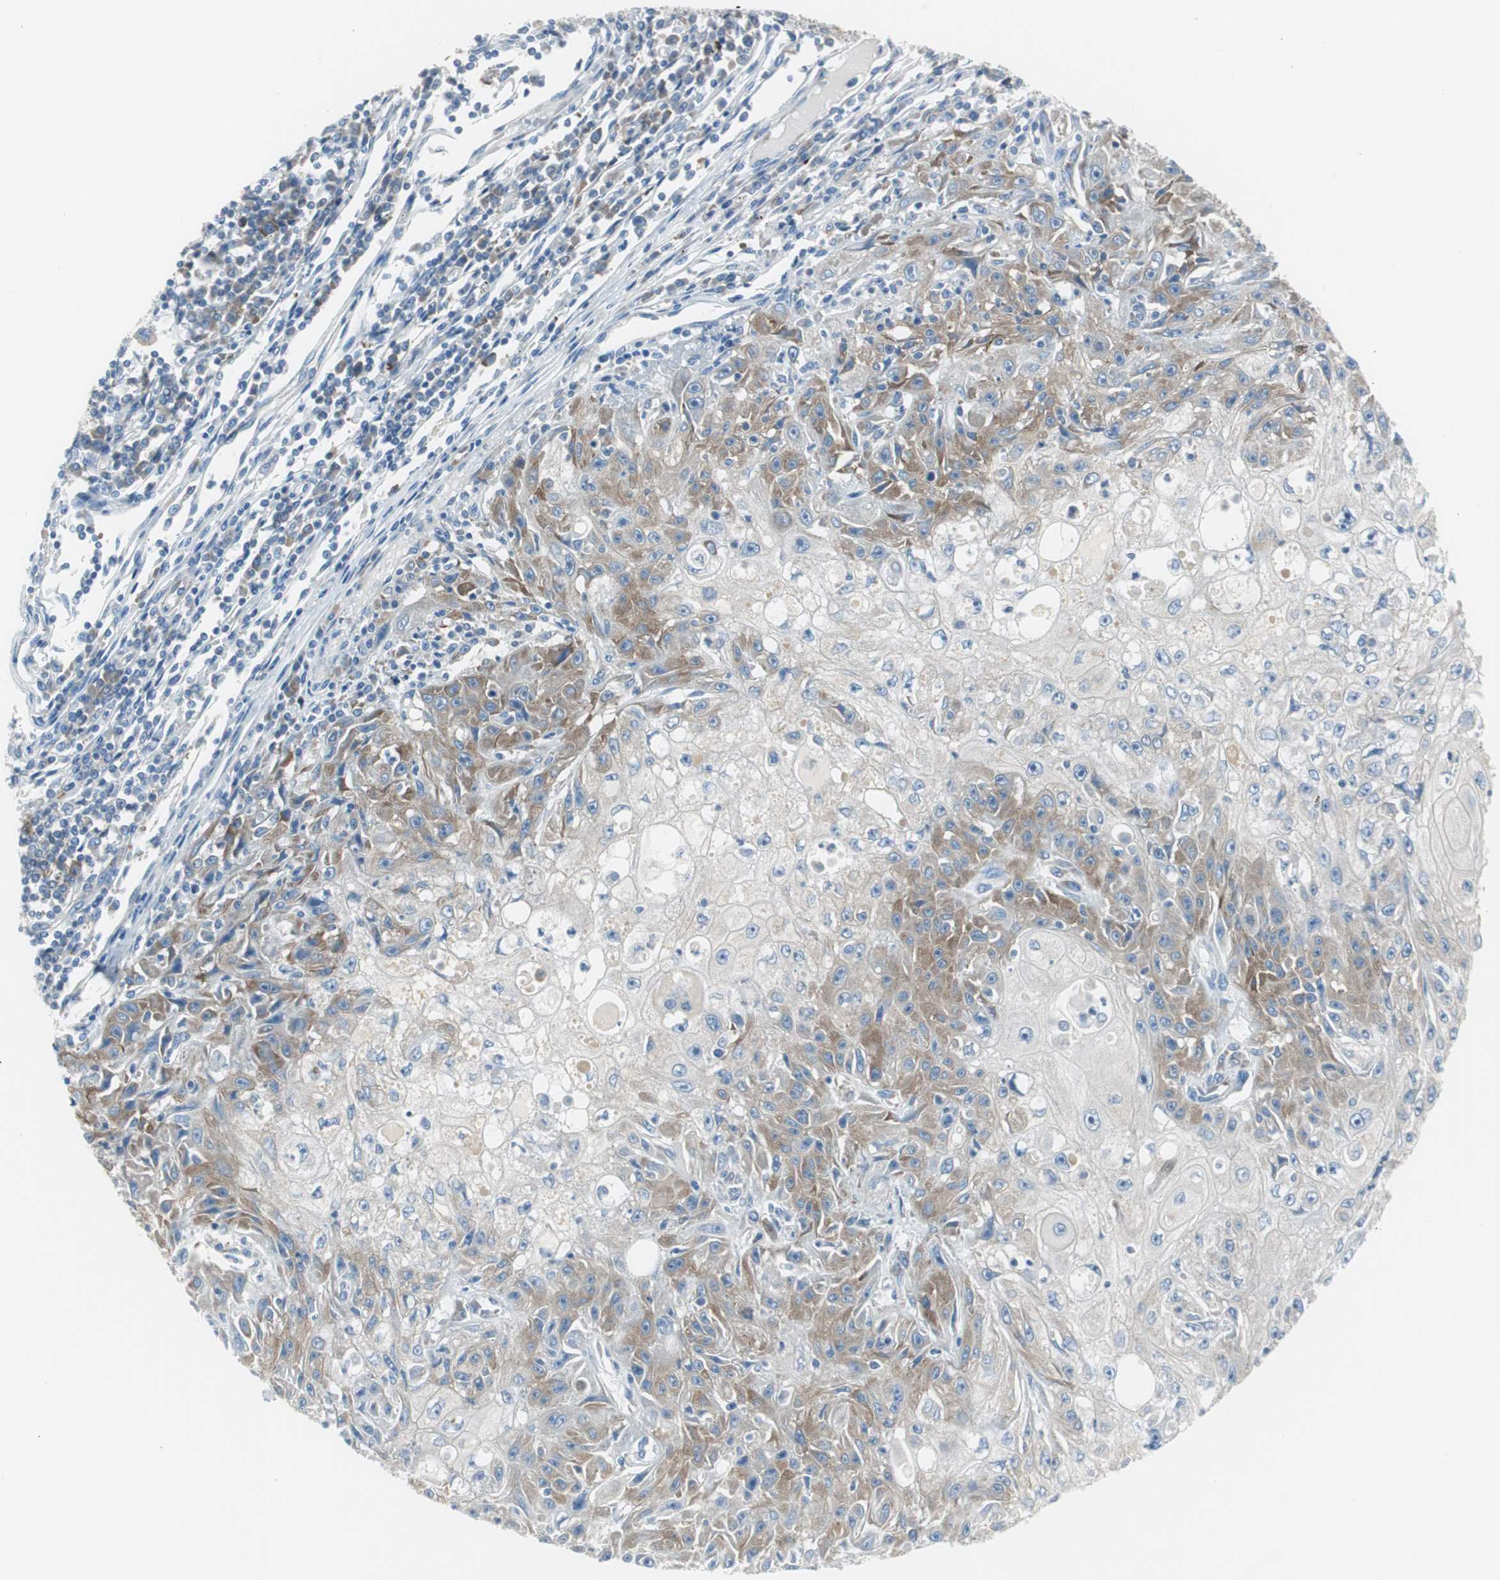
{"staining": {"intensity": "moderate", "quantity": "<25%", "location": "cytoplasmic/membranous"}, "tissue": "skin cancer", "cell_type": "Tumor cells", "image_type": "cancer", "snomed": [{"axis": "morphology", "description": "Squamous cell carcinoma, NOS"}, {"axis": "topography", "description": "Skin"}], "caption": "A photomicrograph of human skin cancer stained for a protein shows moderate cytoplasmic/membranous brown staining in tumor cells.", "gene": "RPS12", "patient": {"sex": "male", "age": 75}}